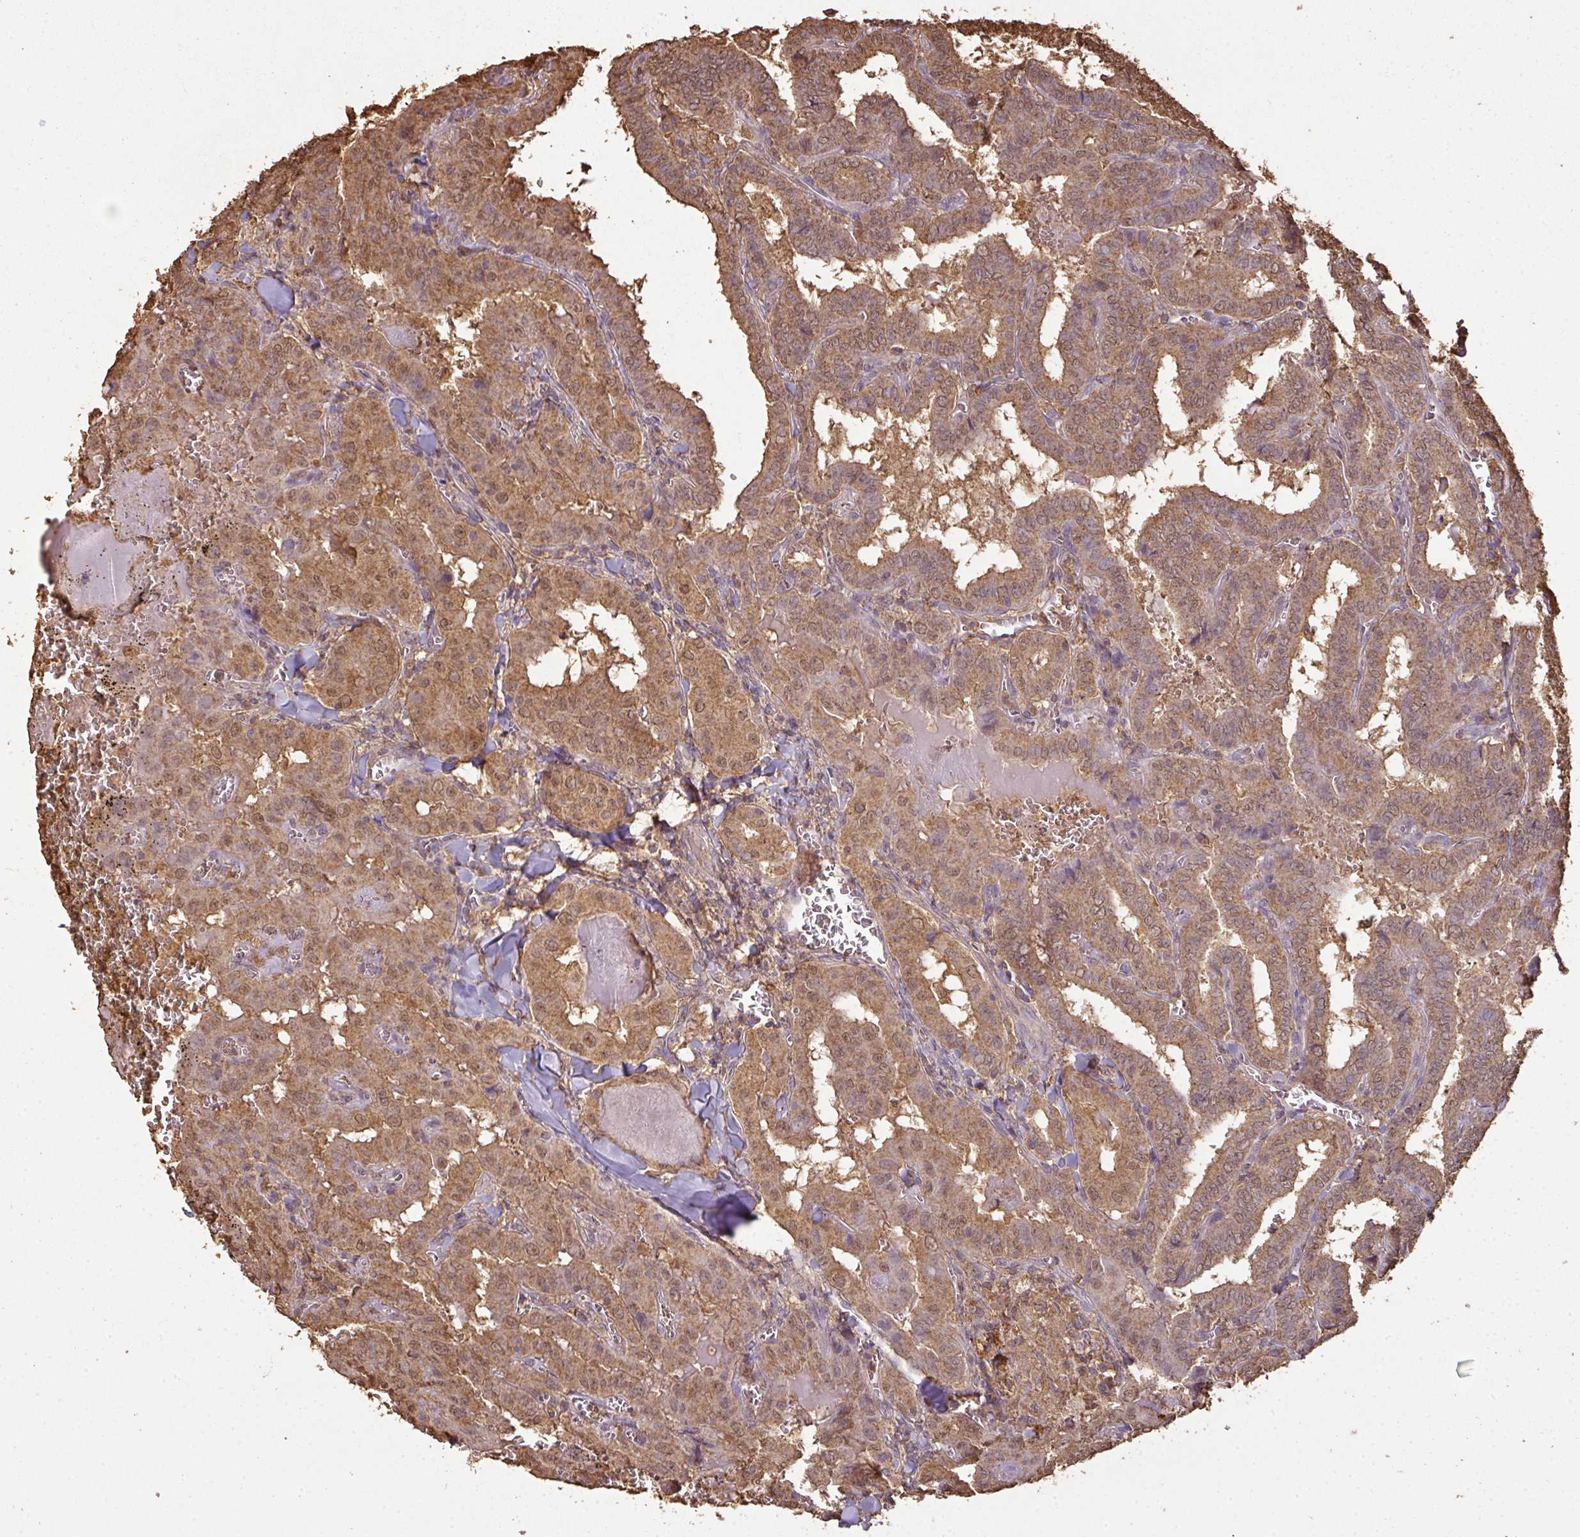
{"staining": {"intensity": "moderate", "quantity": ">75%", "location": "cytoplasmic/membranous"}, "tissue": "thyroid cancer", "cell_type": "Tumor cells", "image_type": "cancer", "snomed": [{"axis": "morphology", "description": "Papillary adenocarcinoma, NOS"}, {"axis": "topography", "description": "Thyroid gland"}], "caption": "This is an image of immunohistochemistry (IHC) staining of thyroid papillary adenocarcinoma, which shows moderate positivity in the cytoplasmic/membranous of tumor cells.", "gene": "ATAT1", "patient": {"sex": "female", "age": 72}}